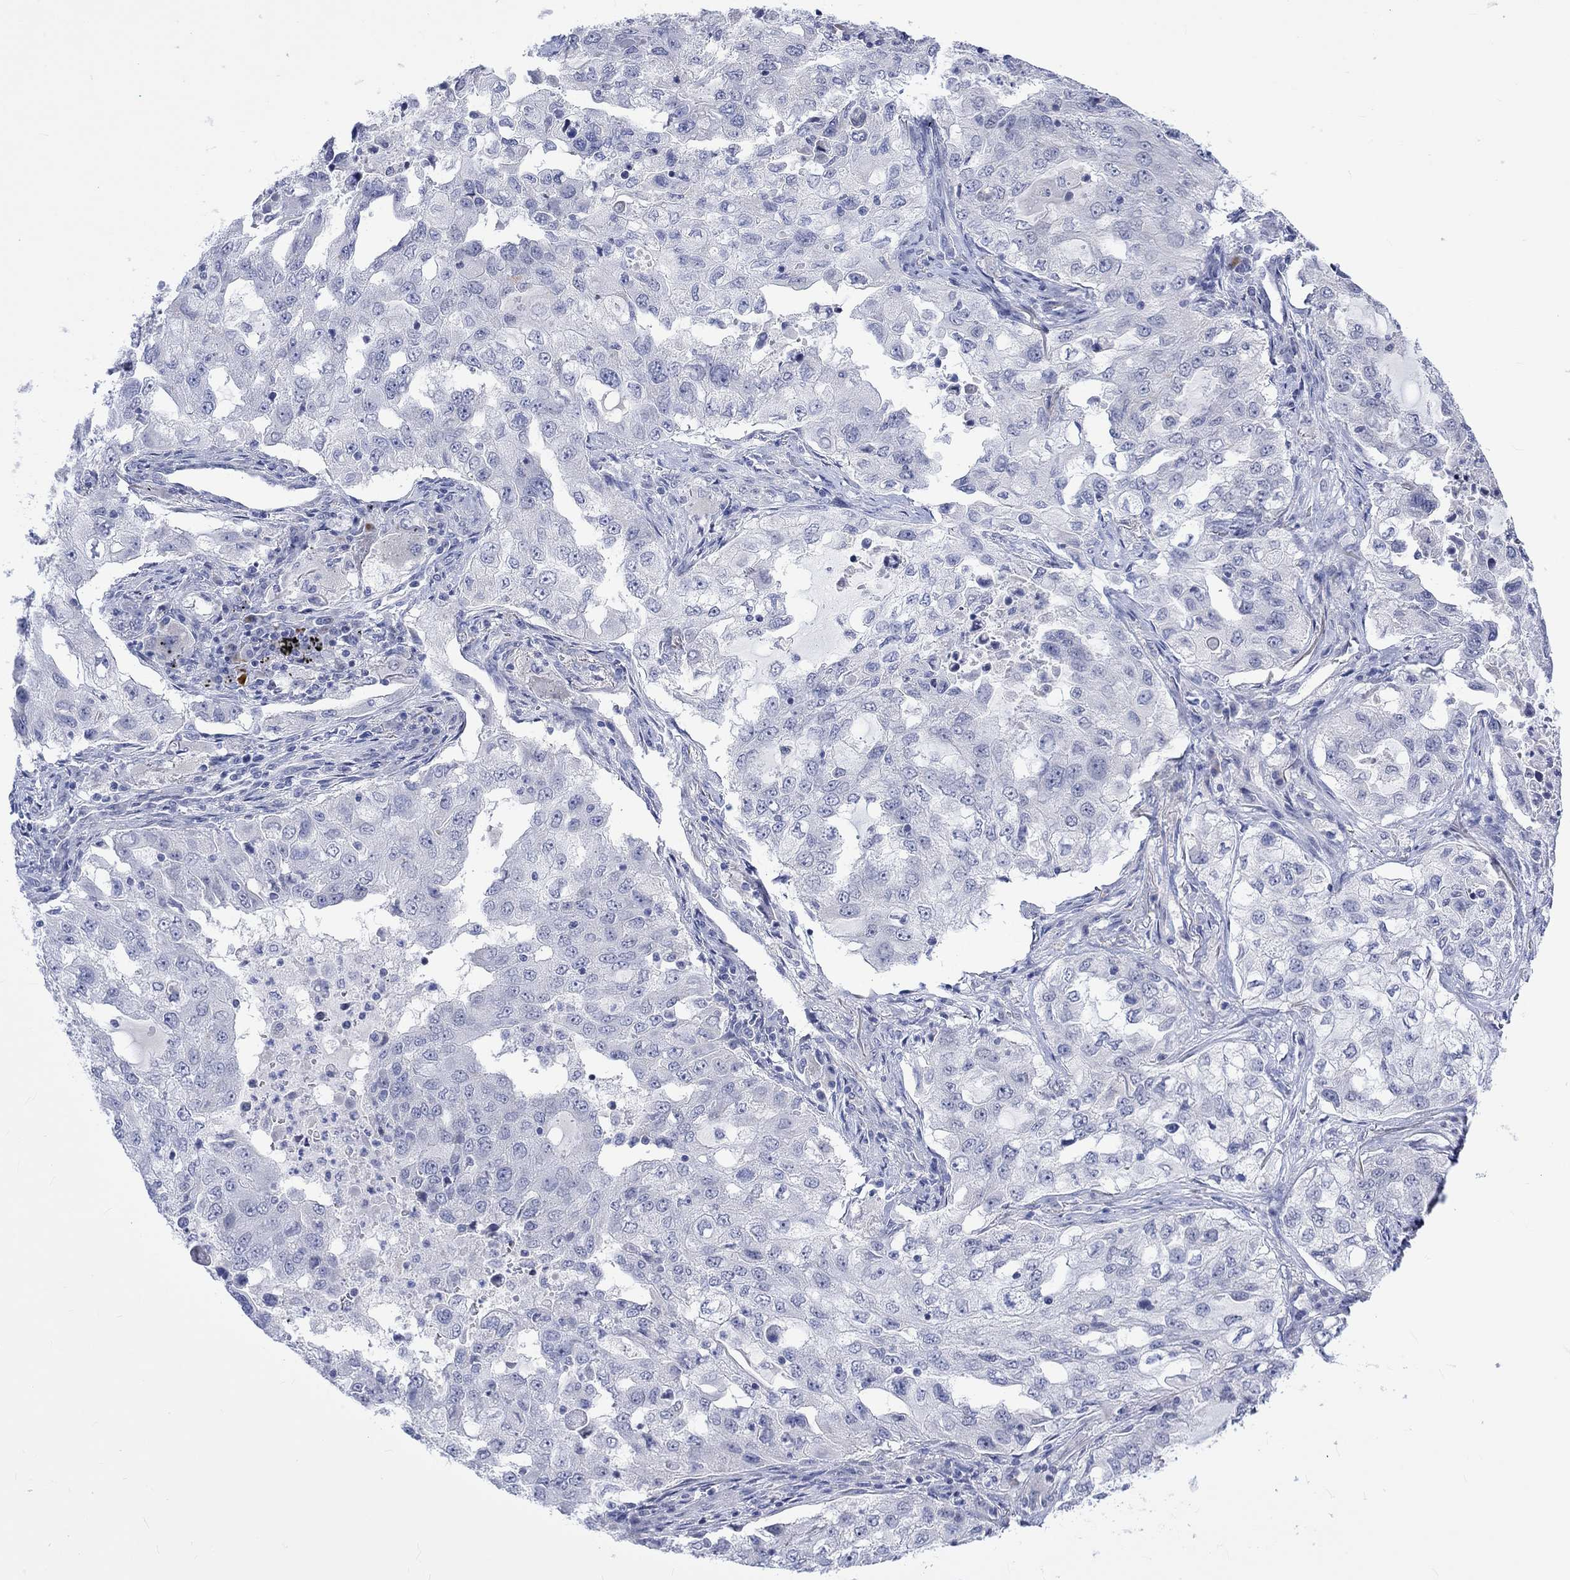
{"staining": {"intensity": "negative", "quantity": "none", "location": "none"}, "tissue": "lung cancer", "cell_type": "Tumor cells", "image_type": "cancer", "snomed": [{"axis": "morphology", "description": "Adenocarcinoma, NOS"}, {"axis": "topography", "description": "Lung"}], "caption": "Adenocarcinoma (lung) stained for a protein using immunohistochemistry demonstrates no positivity tumor cells.", "gene": "DCX", "patient": {"sex": "female", "age": 61}}